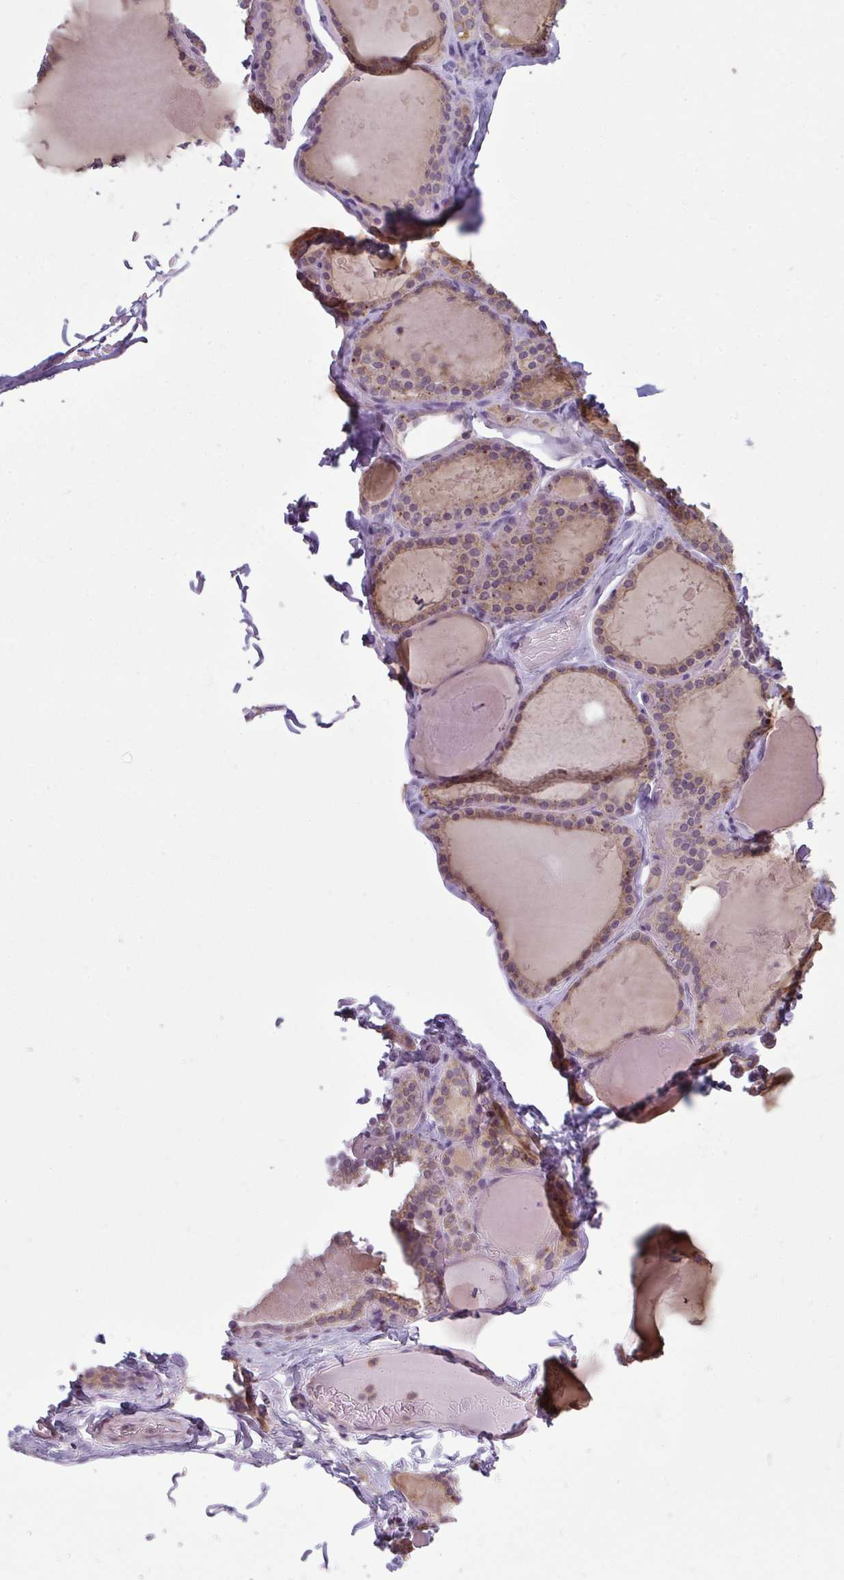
{"staining": {"intensity": "weak", "quantity": ">75%", "location": "cytoplasmic/membranous"}, "tissue": "thyroid gland", "cell_type": "Glandular cells", "image_type": "normal", "snomed": [{"axis": "morphology", "description": "Normal tissue, NOS"}, {"axis": "topography", "description": "Thyroid gland"}], "caption": "This photomicrograph exhibits benign thyroid gland stained with IHC to label a protein in brown. The cytoplasmic/membranous of glandular cells show weak positivity for the protein. Nuclei are counter-stained blue.", "gene": "CXCR1", "patient": {"sex": "male", "age": 56}}